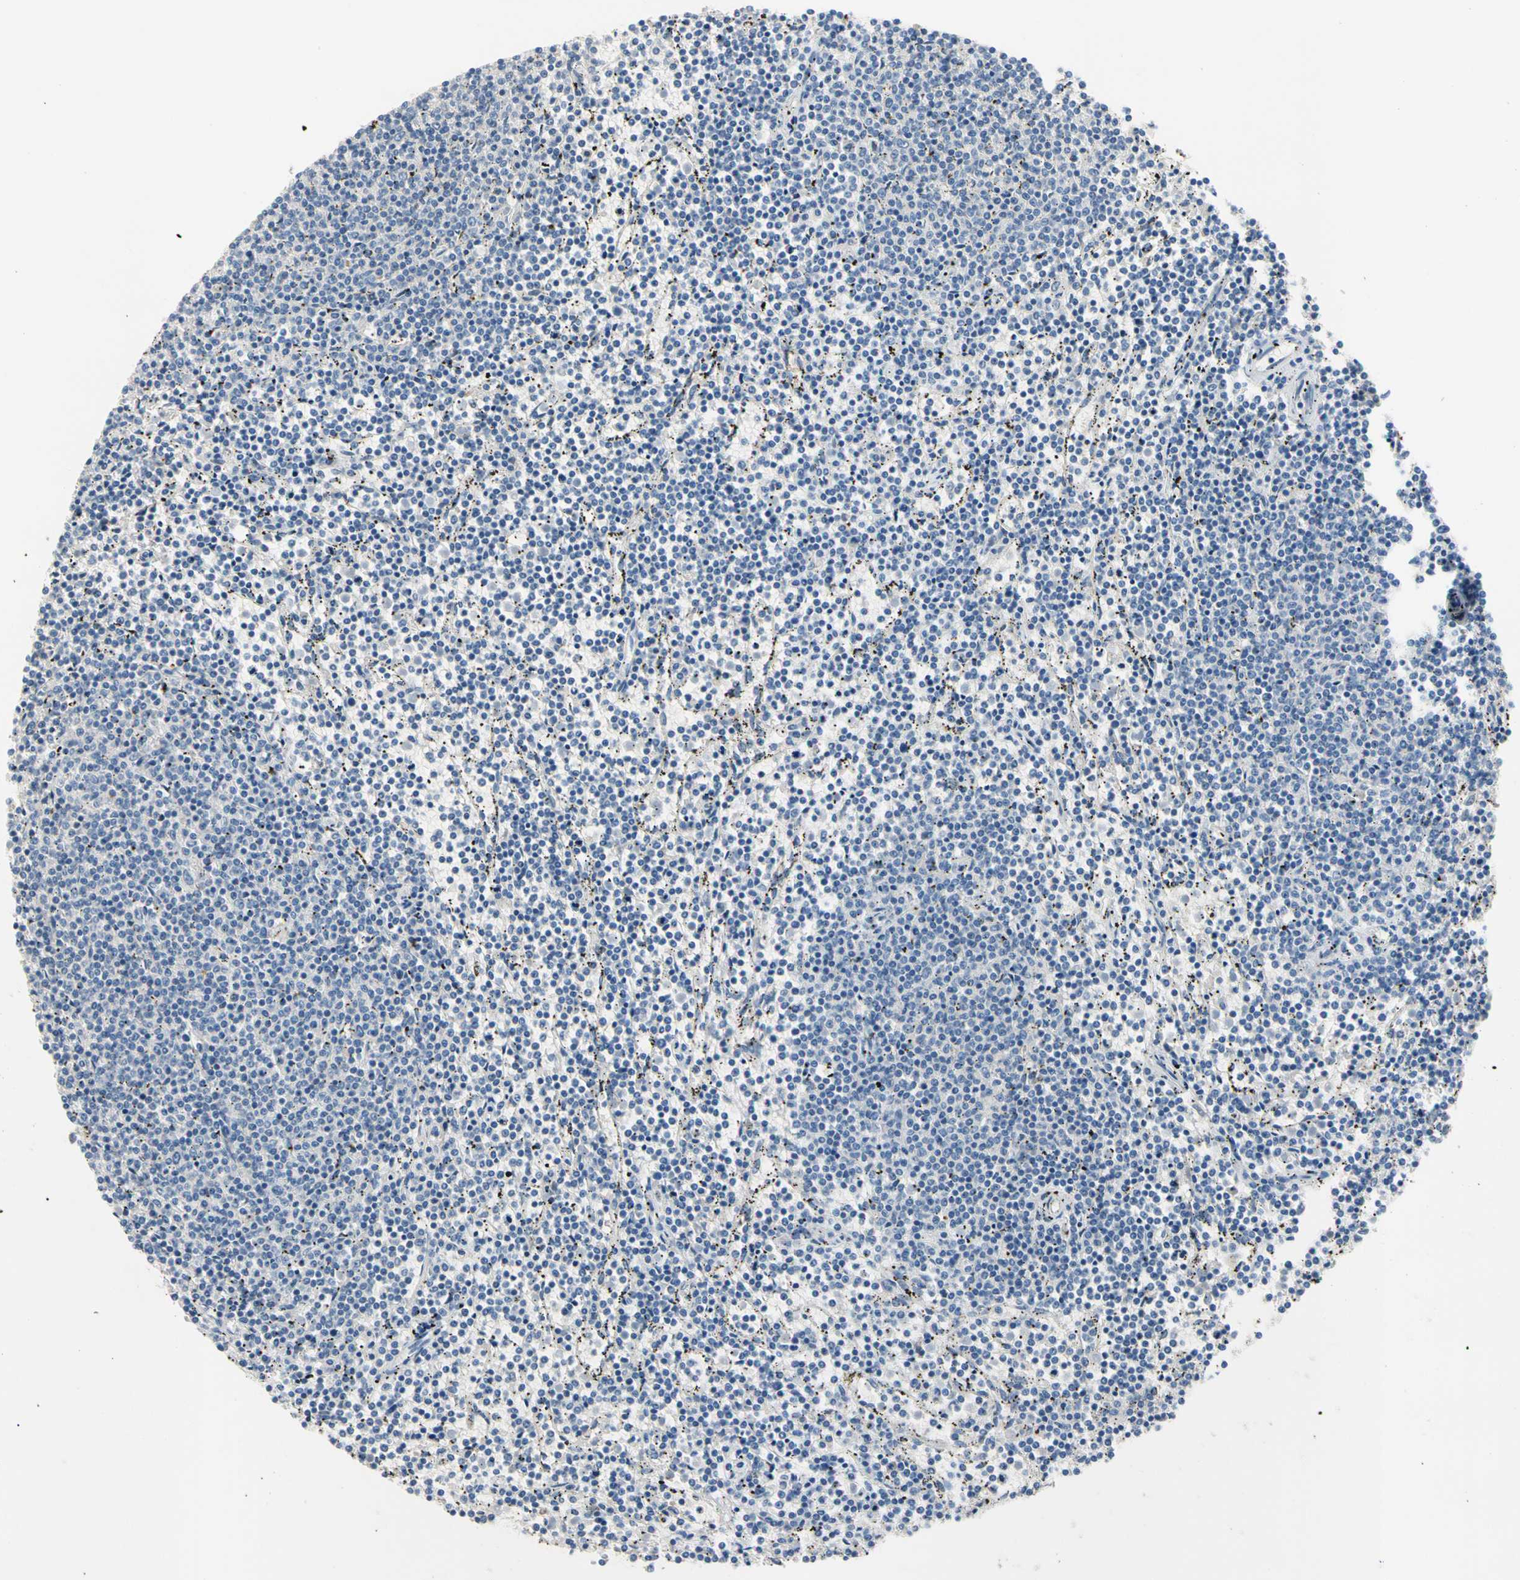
{"staining": {"intensity": "negative", "quantity": "none", "location": "none"}, "tissue": "lymphoma", "cell_type": "Tumor cells", "image_type": "cancer", "snomed": [{"axis": "morphology", "description": "Malignant lymphoma, non-Hodgkin's type, Low grade"}, {"axis": "topography", "description": "Spleen"}], "caption": "This is an immunohistochemistry micrograph of human low-grade malignant lymphoma, non-Hodgkin's type. There is no positivity in tumor cells.", "gene": "MARK1", "patient": {"sex": "female", "age": 50}}